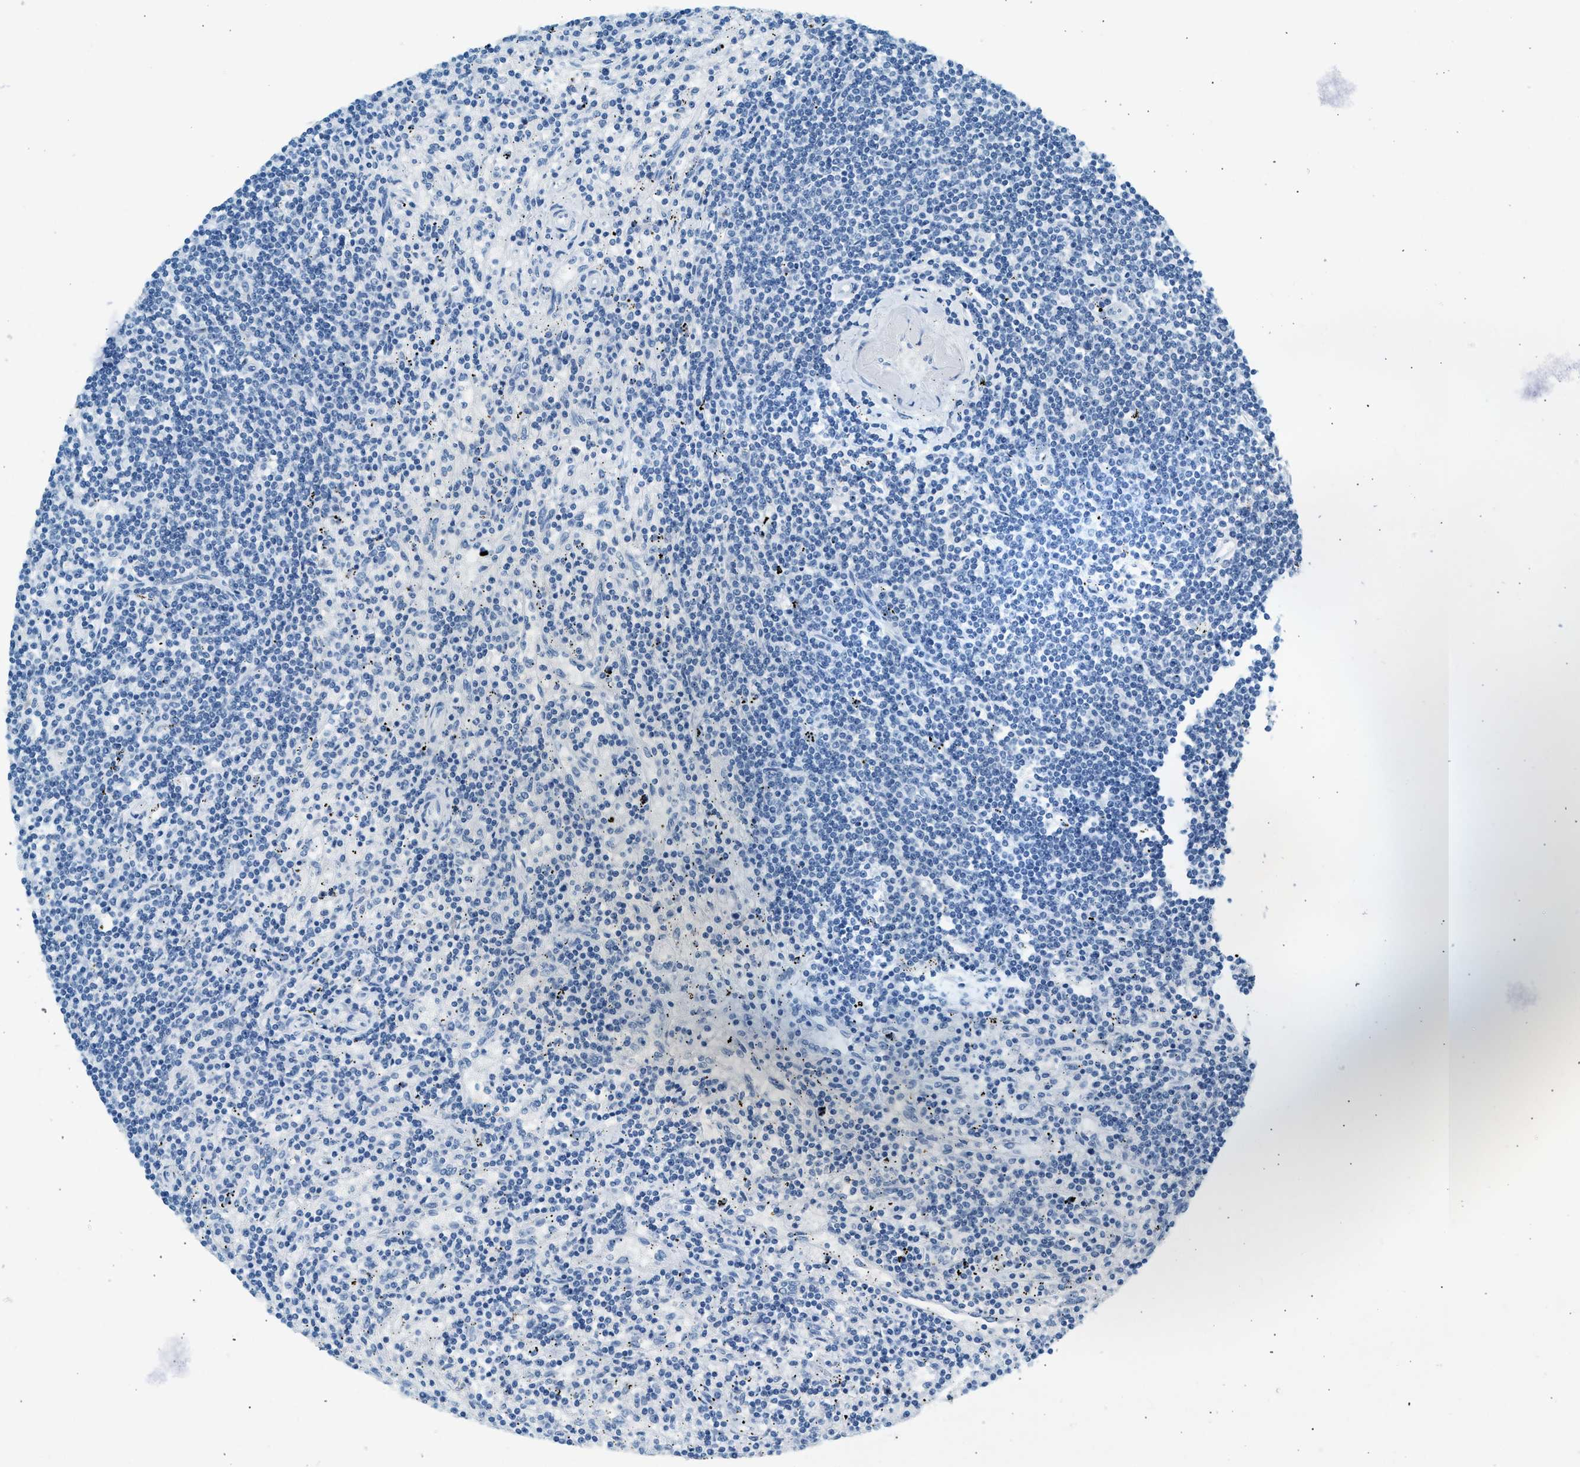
{"staining": {"intensity": "negative", "quantity": "none", "location": "none"}, "tissue": "lymphoma", "cell_type": "Tumor cells", "image_type": "cancer", "snomed": [{"axis": "morphology", "description": "Malignant lymphoma, non-Hodgkin's type, Low grade"}, {"axis": "topography", "description": "Spleen"}], "caption": "Immunohistochemistry (IHC) of lymphoma displays no positivity in tumor cells.", "gene": "HHATL", "patient": {"sex": "male", "age": 76}}